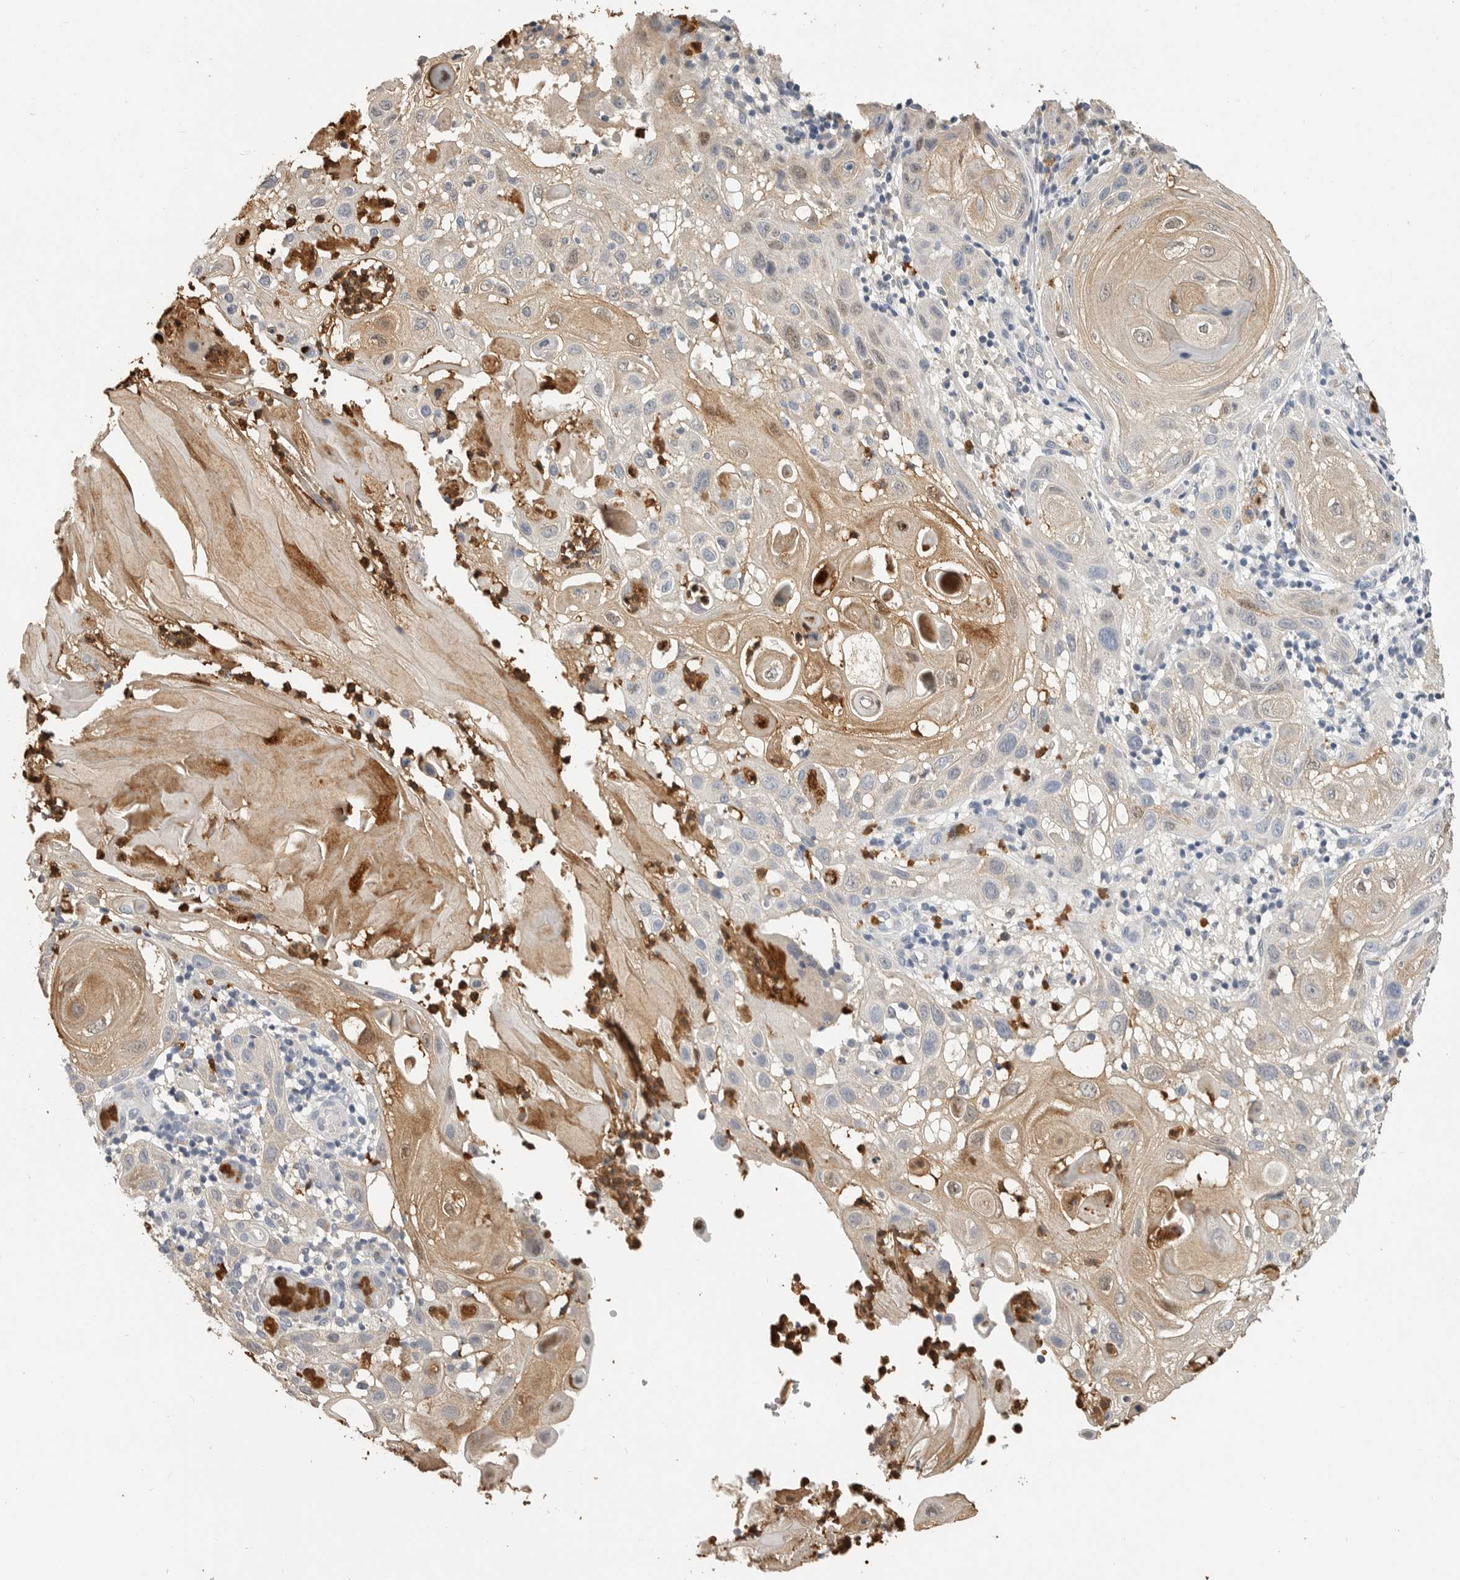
{"staining": {"intensity": "weak", "quantity": "<25%", "location": "cytoplasmic/membranous"}, "tissue": "skin cancer", "cell_type": "Tumor cells", "image_type": "cancer", "snomed": [{"axis": "morphology", "description": "Normal tissue, NOS"}, {"axis": "morphology", "description": "Squamous cell carcinoma, NOS"}, {"axis": "topography", "description": "Skin"}], "caption": "This is a image of immunohistochemistry (IHC) staining of skin cancer, which shows no positivity in tumor cells.", "gene": "LTBR", "patient": {"sex": "female", "age": 96}}